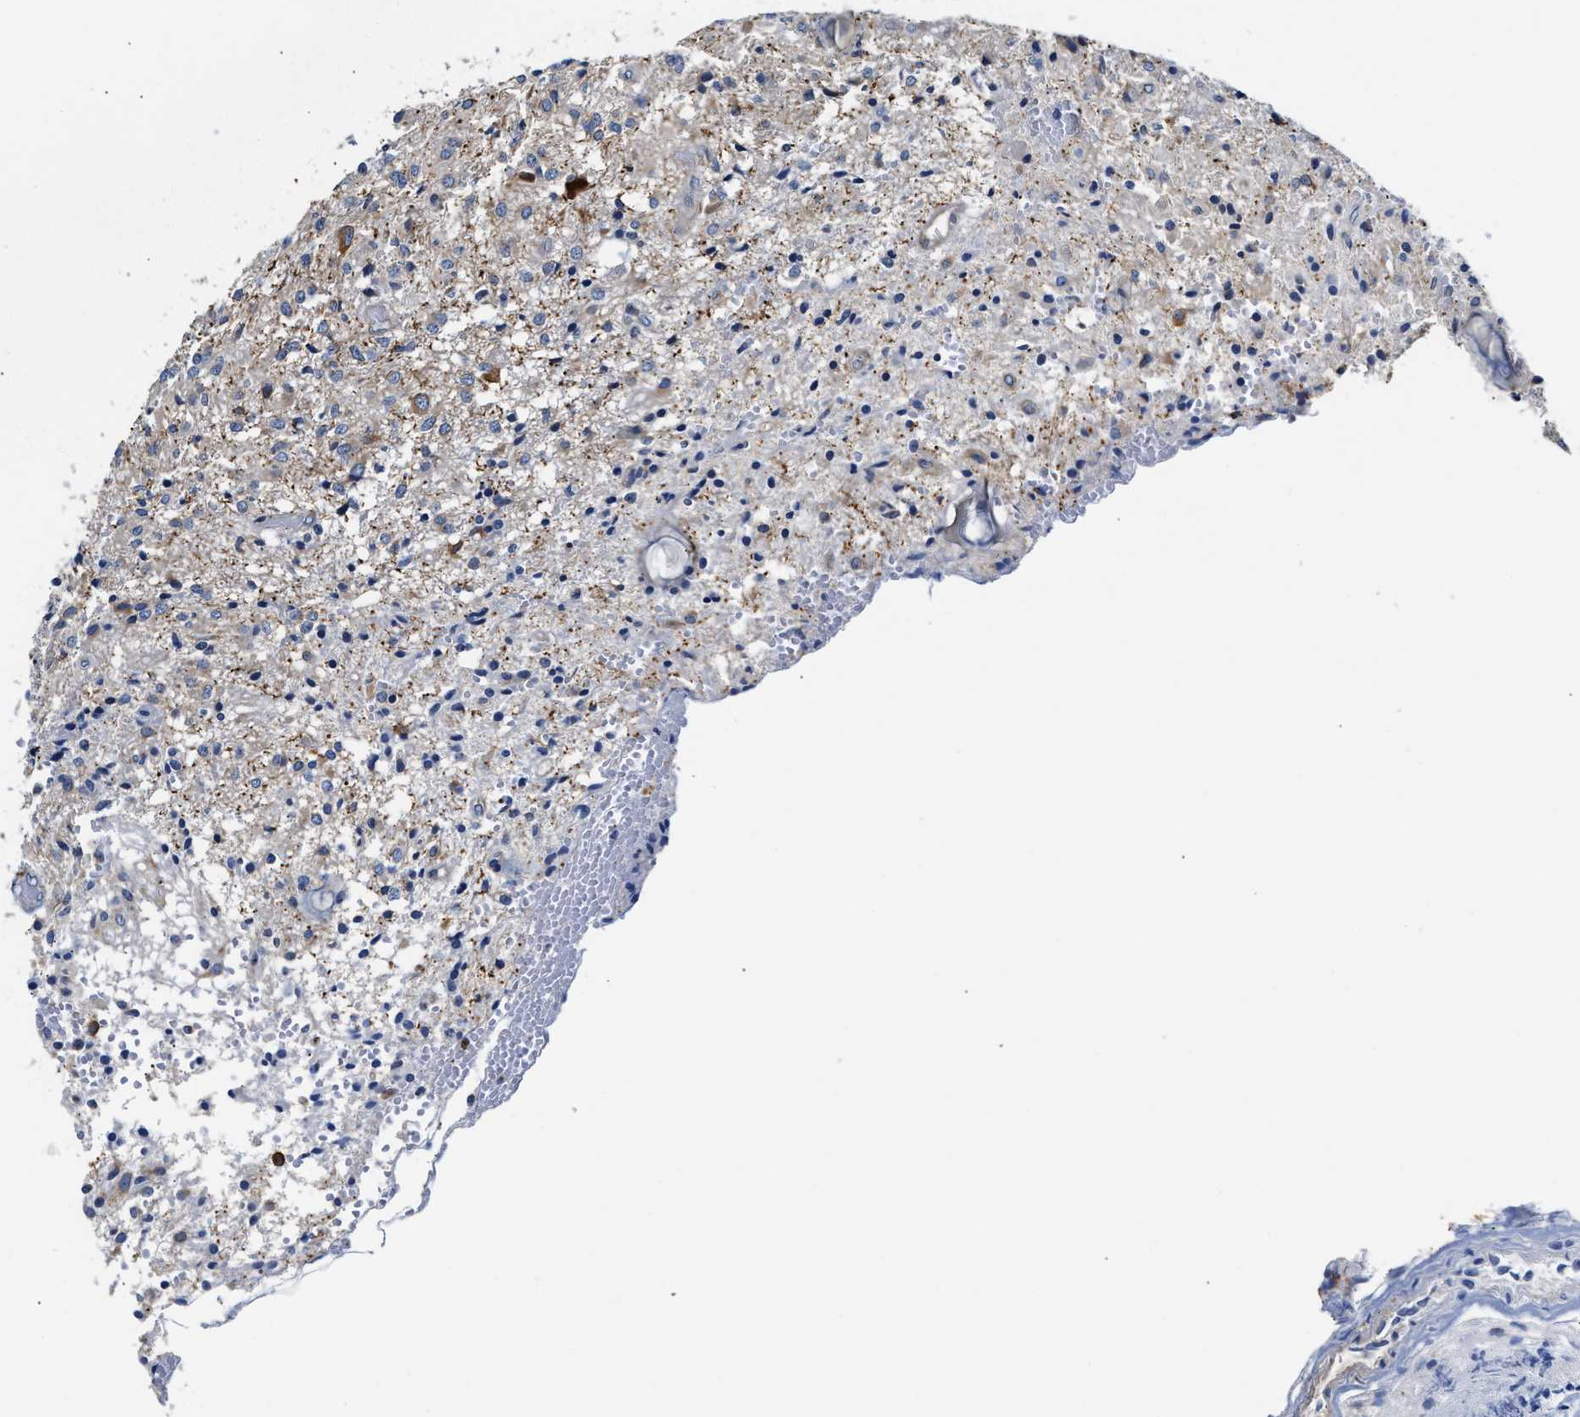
{"staining": {"intensity": "weak", "quantity": "25%-75%", "location": "cytoplasmic/membranous"}, "tissue": "glioma", "cell_type": "Tumor cells", "image_type": "cancer", "snomed": [{"axis": "morphology", "description": "Glioma, malignant, High grade"}, {"axis": "topography", "description": "Brain"}], "caption": "This micrograph demonstrates immunohistochemistry staining of glioma, with low weak cytoplasmic/membranous expression in approximately 25%-75% of tumor cells.", "gene": "ACADVL", "patient": {"sex": "female", "age": 59}}